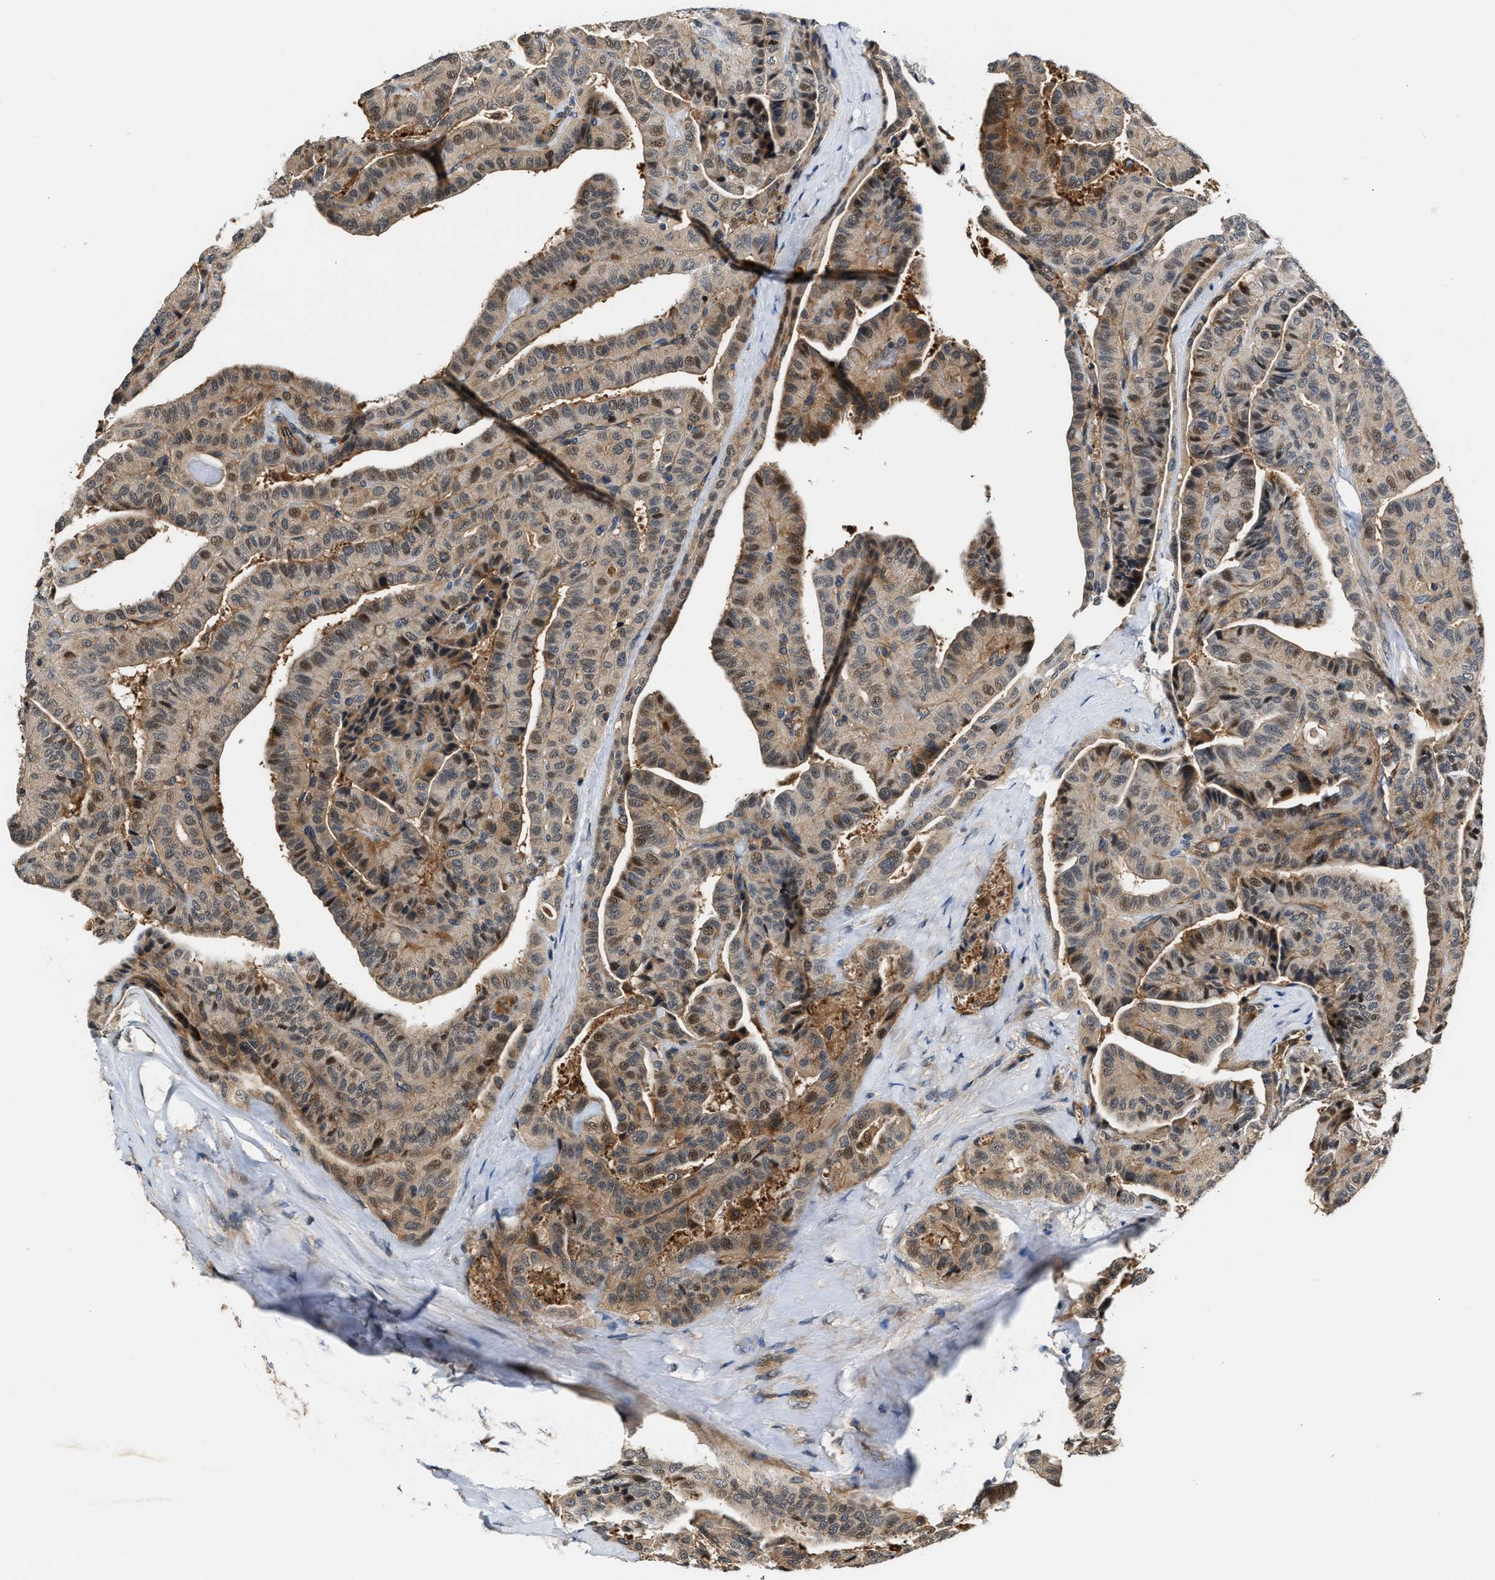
{"staining": {"intensity": "weak", "quantity": "25%-75%", "location": "cytoplasmic/membranous,nuclear"}, "tissue": "thyroid cancer", "cell_type": "Tumor cells", "image_type": "cancer", "snomed": [{"axis": "morphology", "description": "Papillary adenocarcinoma, NOS"}, {"axis": "topography", "description": "Thyroid gland"}], "caption": "The photomicrograph demonstrates staining of papillary adenocarcinoma (thyroid), revealing weak cytoplasmic/membranous and nuclear protein staining (brown color) within tumor cells.", "gene": "TUT7", "patient": {"sex": "male", "age": 77}}